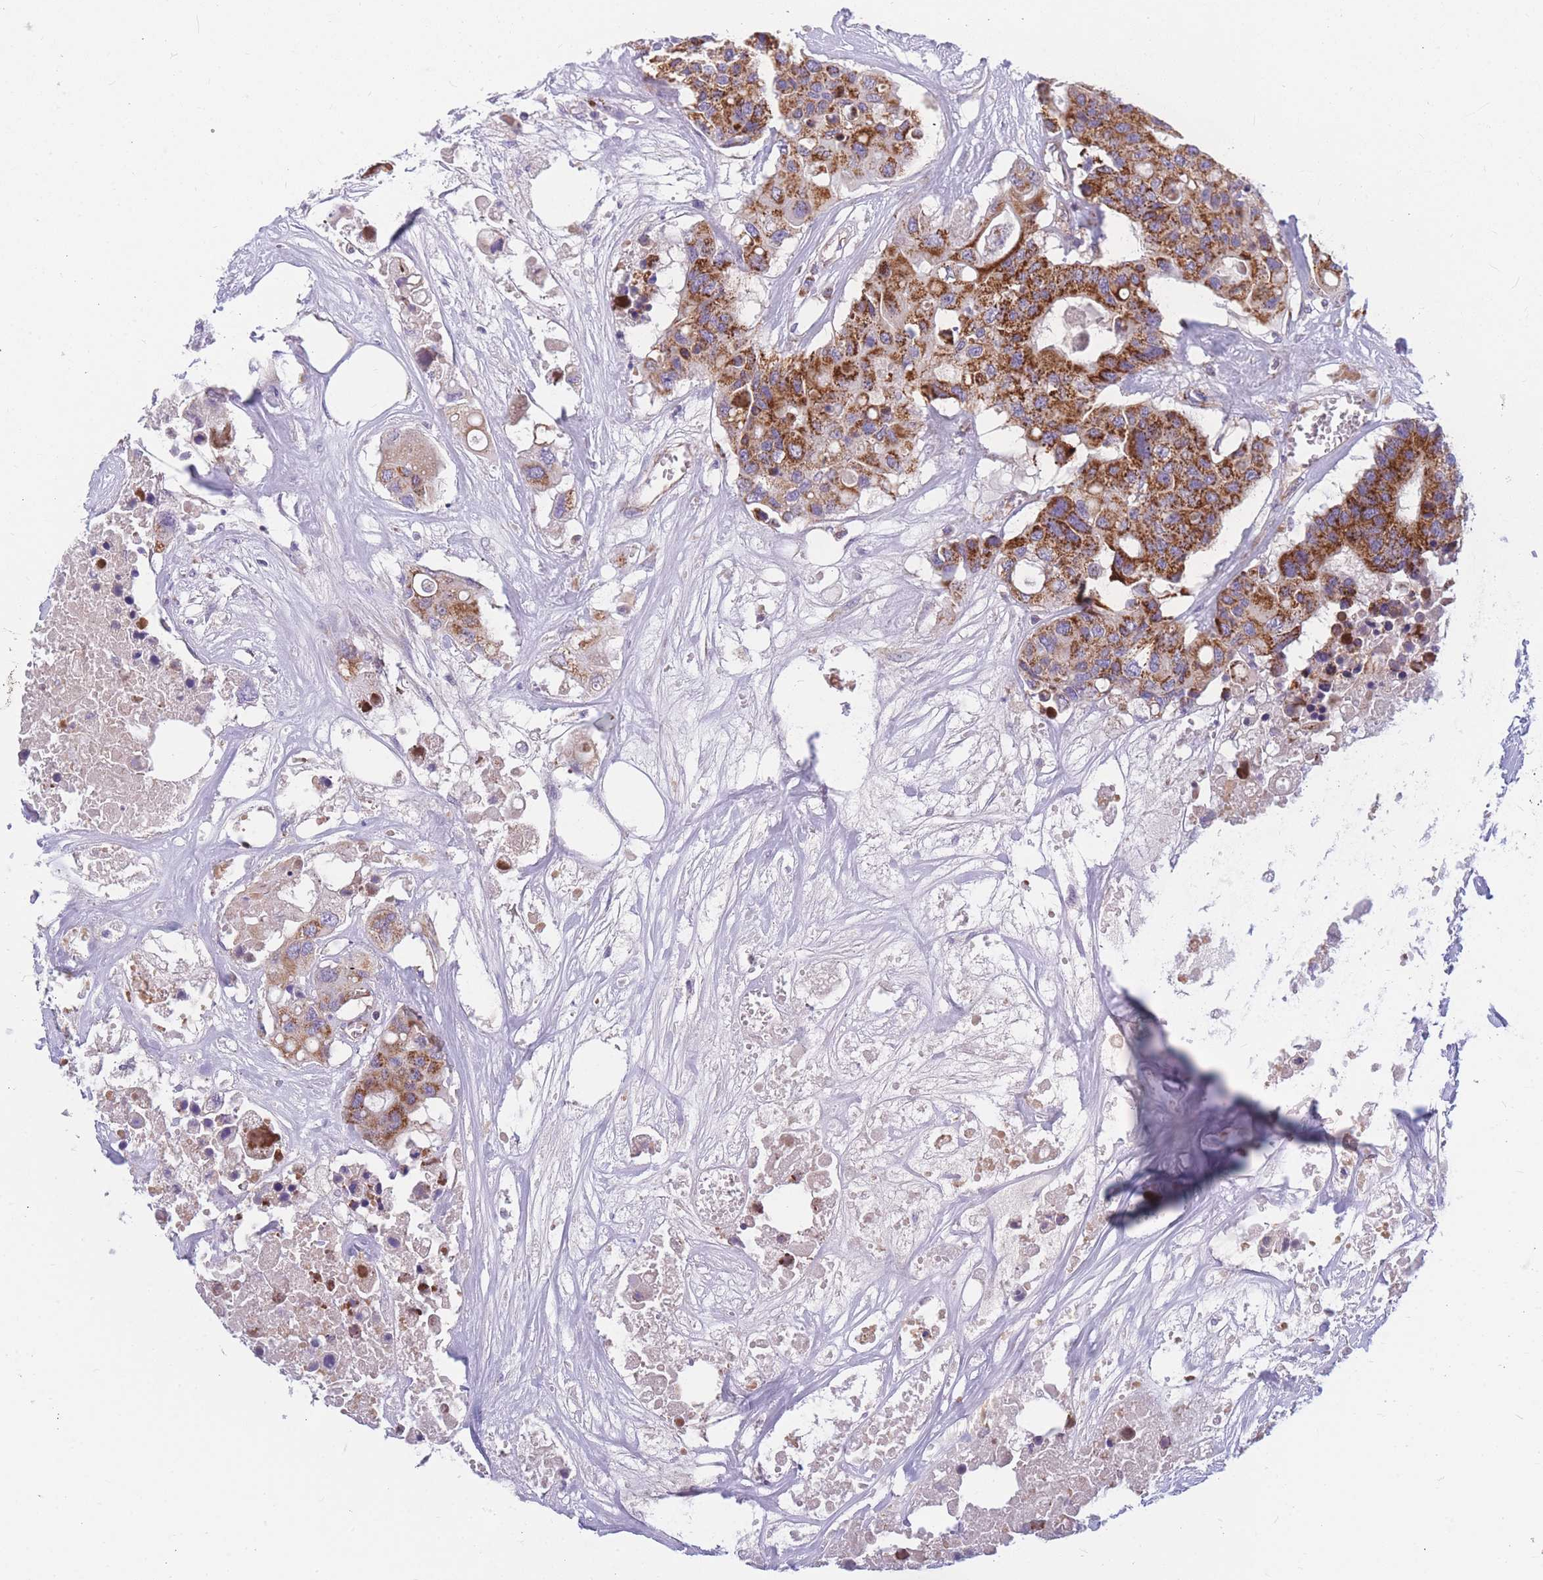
{"staining": {"intensity": "strong", "quantity": ">75%", "location": "cytoplasmic/membranous"}, "tissue": "colorectal cancer", "cell_type": "Tumor cells", "image_type": "cancer", "snomed": [{"axis": "morphology", "description": "Adenocarcinoma, NOS"}, {"axis": "topography", "description": "Colon"}], "caption": "A high-resolution photomicrograph shows IHC staining of colorectal cancer (adenocarcinoma), which demonstrates strong cytoplasmic/membranous staining in approximately >75% of tumor cells. (DAB (3,3'-diaminobenzidine) IHC, brown staining for protein, blue staining for nuclei).", "gene": "MRPS11", "patient": {"sex": "male", "age": 77}}